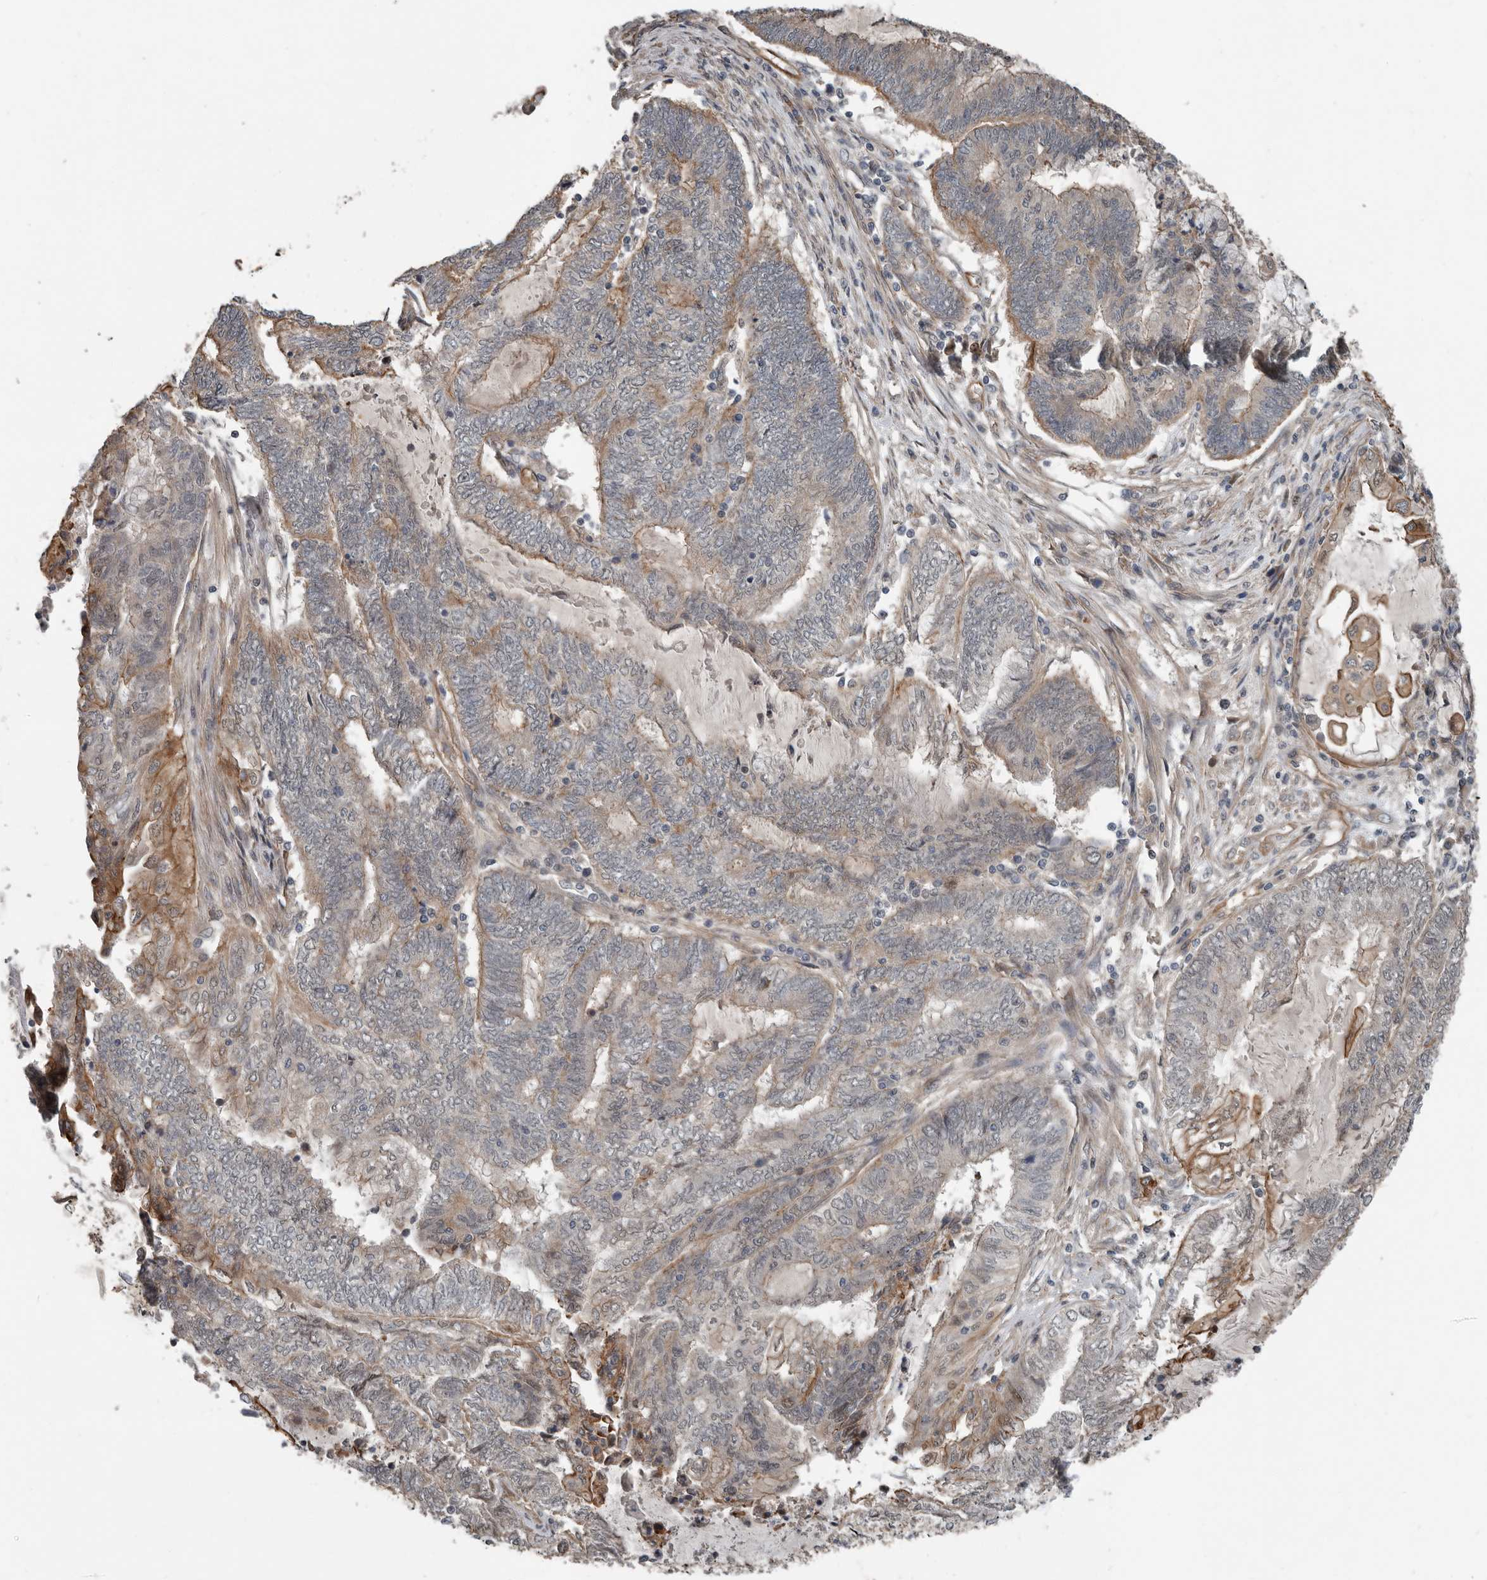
{"staining": {"intensity": "moderate", "quantity": "<25%", "location": "cytoplasmic/membranous"}, "tissue": "endometrial cancer", "cell_type": "Tumor cells", "image_type": "cancer", "snomed": [{"axis": "morphology", "description": "Adenocarcinoma, NOS"}, {"axis": "topography", "description": "Uterus"}, {"axis": "topography", "description": "Endometrium"}], "caption": "An immunohistochemistry (IHC) histopathology image of neoplastic tissue is shown. Protein staining in brown shows moderate cytoplasmic/membranous positivity in endometrial adenocarcinoma within tumor cells.", "gene": "YOD1", "patient": {"sex": "female", "age": 70}}